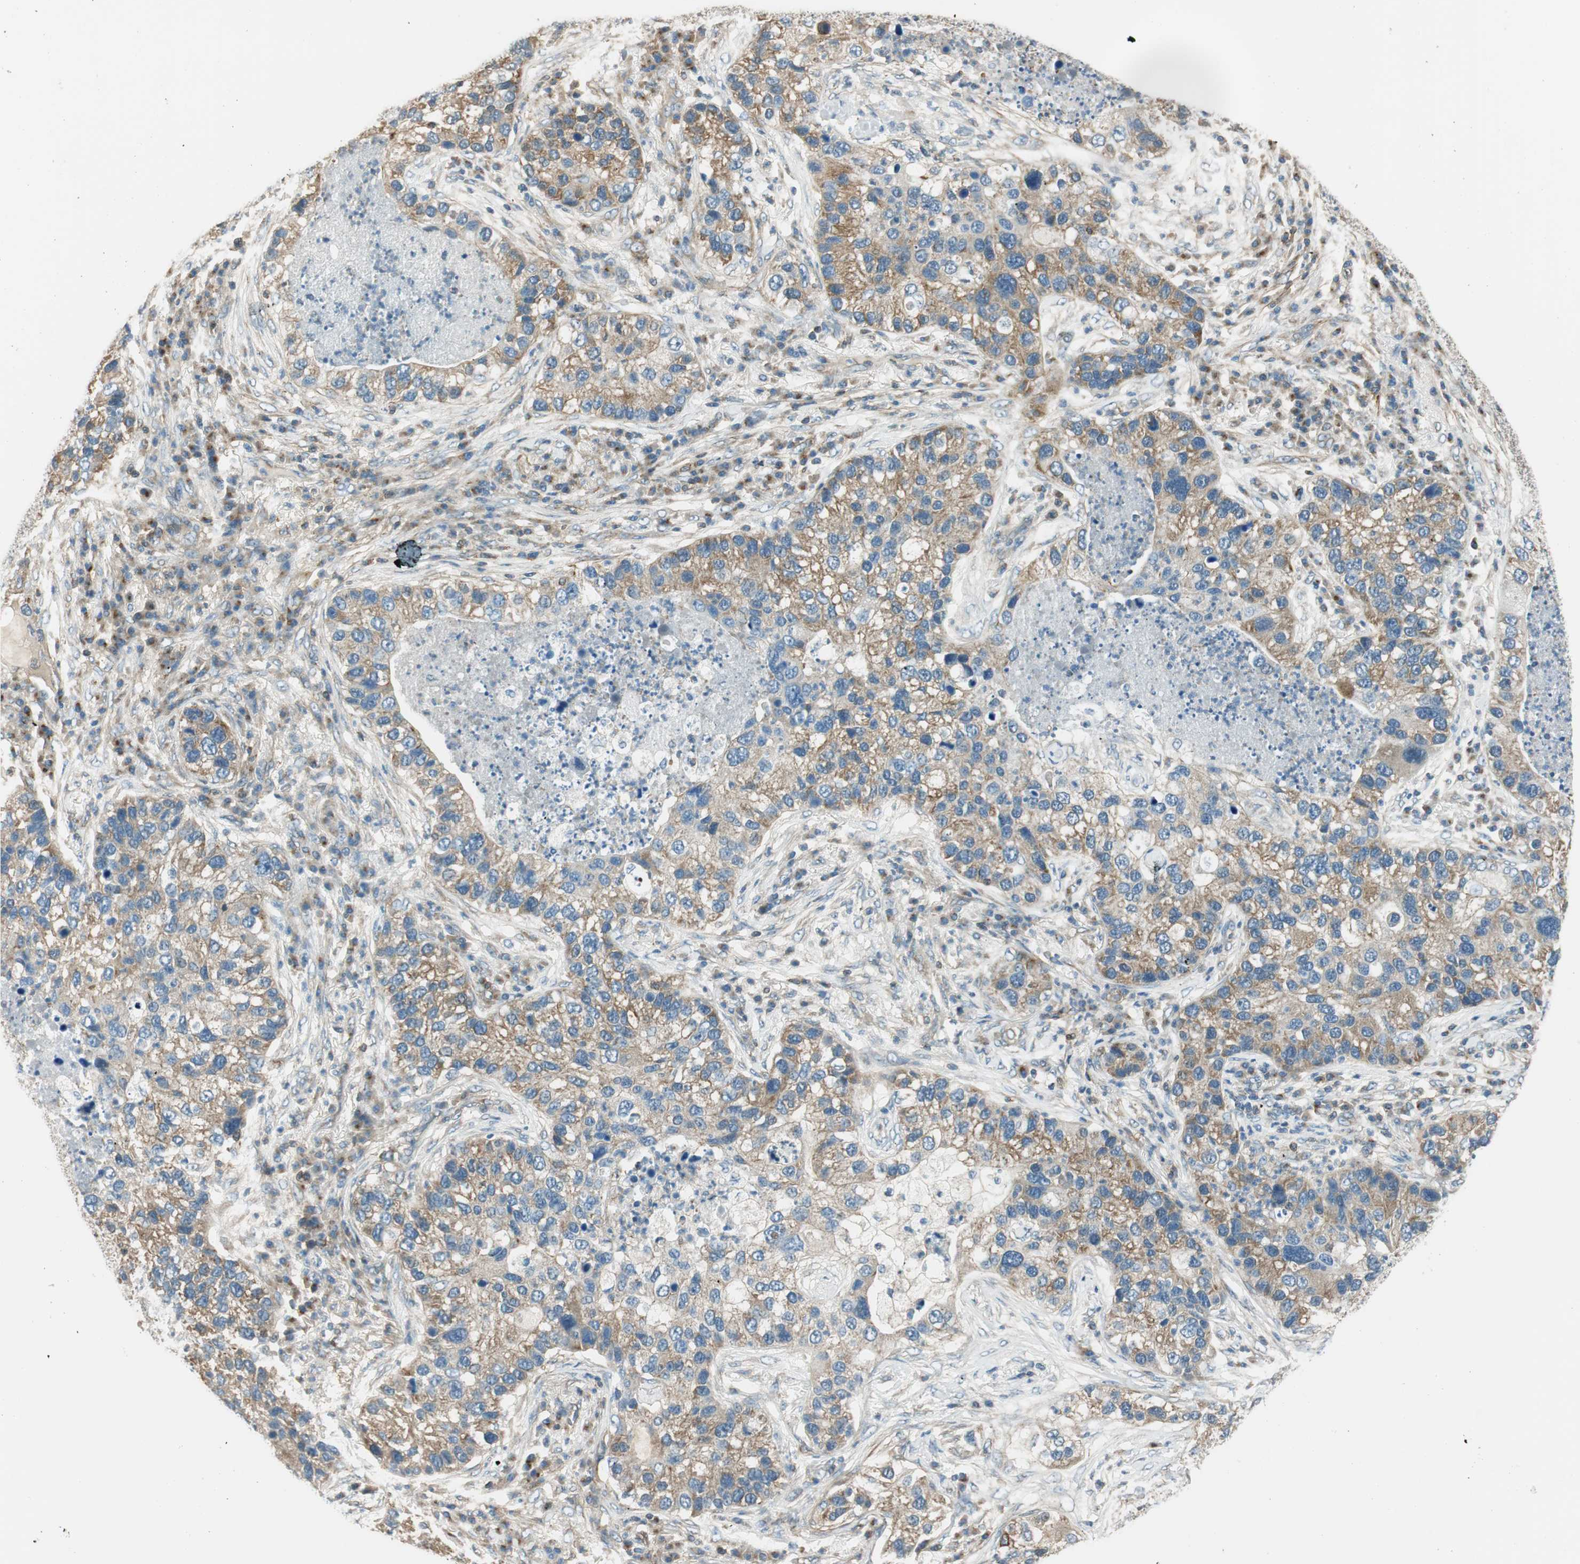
{"staining": {"intensity": "moderate", "quantity": ">75%", "location": "cytoplasmic/membranous"}, "tissue": "lung cancer", "cell_type": "Tumor cells", "image_type": "cancer", "snomed": [{"axis": "morphology", "description": "Normal tissue, NOS"}, {"axis": "morphology", "description": "Adenocarcinoma, NOS"}, {"axis": "topography", "description": "Bronchus"}, {"axis": "topography", "description": "Lung"}], "caption": "The immunohistochemical stain labels moderate cytoplasmic/membranous expression in tumor cells of lung adenocarcinoma tissue. The protein of interest is stained brown, and the nuclei are stained in blue (DAB IHC with brightfield microscopy, high magnification).", "gene": "PI4K2B", "patient": {"sex": "male", "age": 54}}